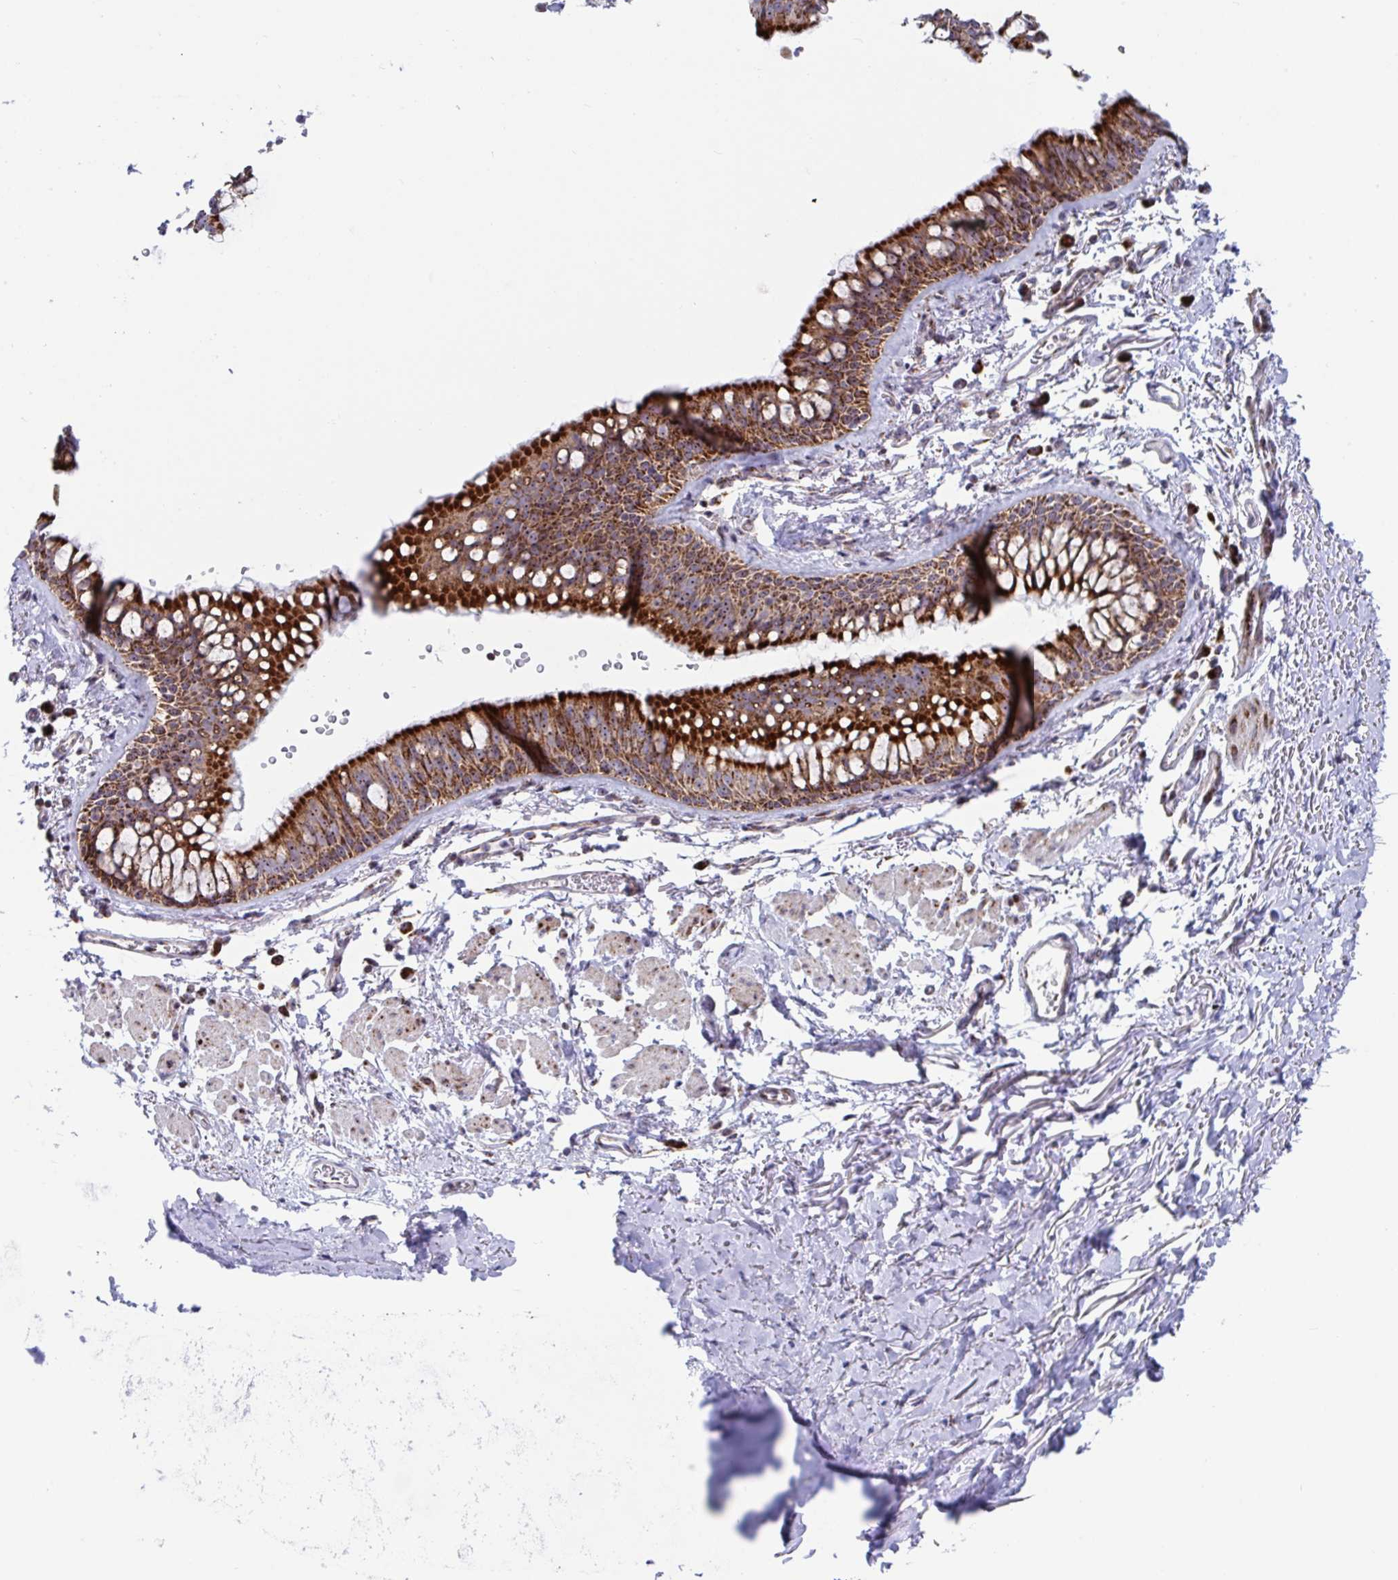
{"staining": {"intensity": "strong", "quantity": ">75%", "location": "cytoplasmic/membranous"}, "tissue": "bronchus", "cell_type": "Respiratory epithelial cells", "image_type": "normal", "snomed": [{"axis": "morphology", "description": "Normal tissue, NOS"}, {"axis": "topography", "description": "Cartilage tissue"}, {"axis": "topography", "description": "Bronchus"}], "caption": "The image displays staining of unremarkable bronchus, revealing strong cytoplasmic/membranous protein staining (brown color) within respiratory epithelial cells. Immunohistochemistry (ihc) stains the protein of interest in brown and the nuclei are stained blue.", "gene": "ATP5MJ", "patient": {"sex": "female", "age": 79}}